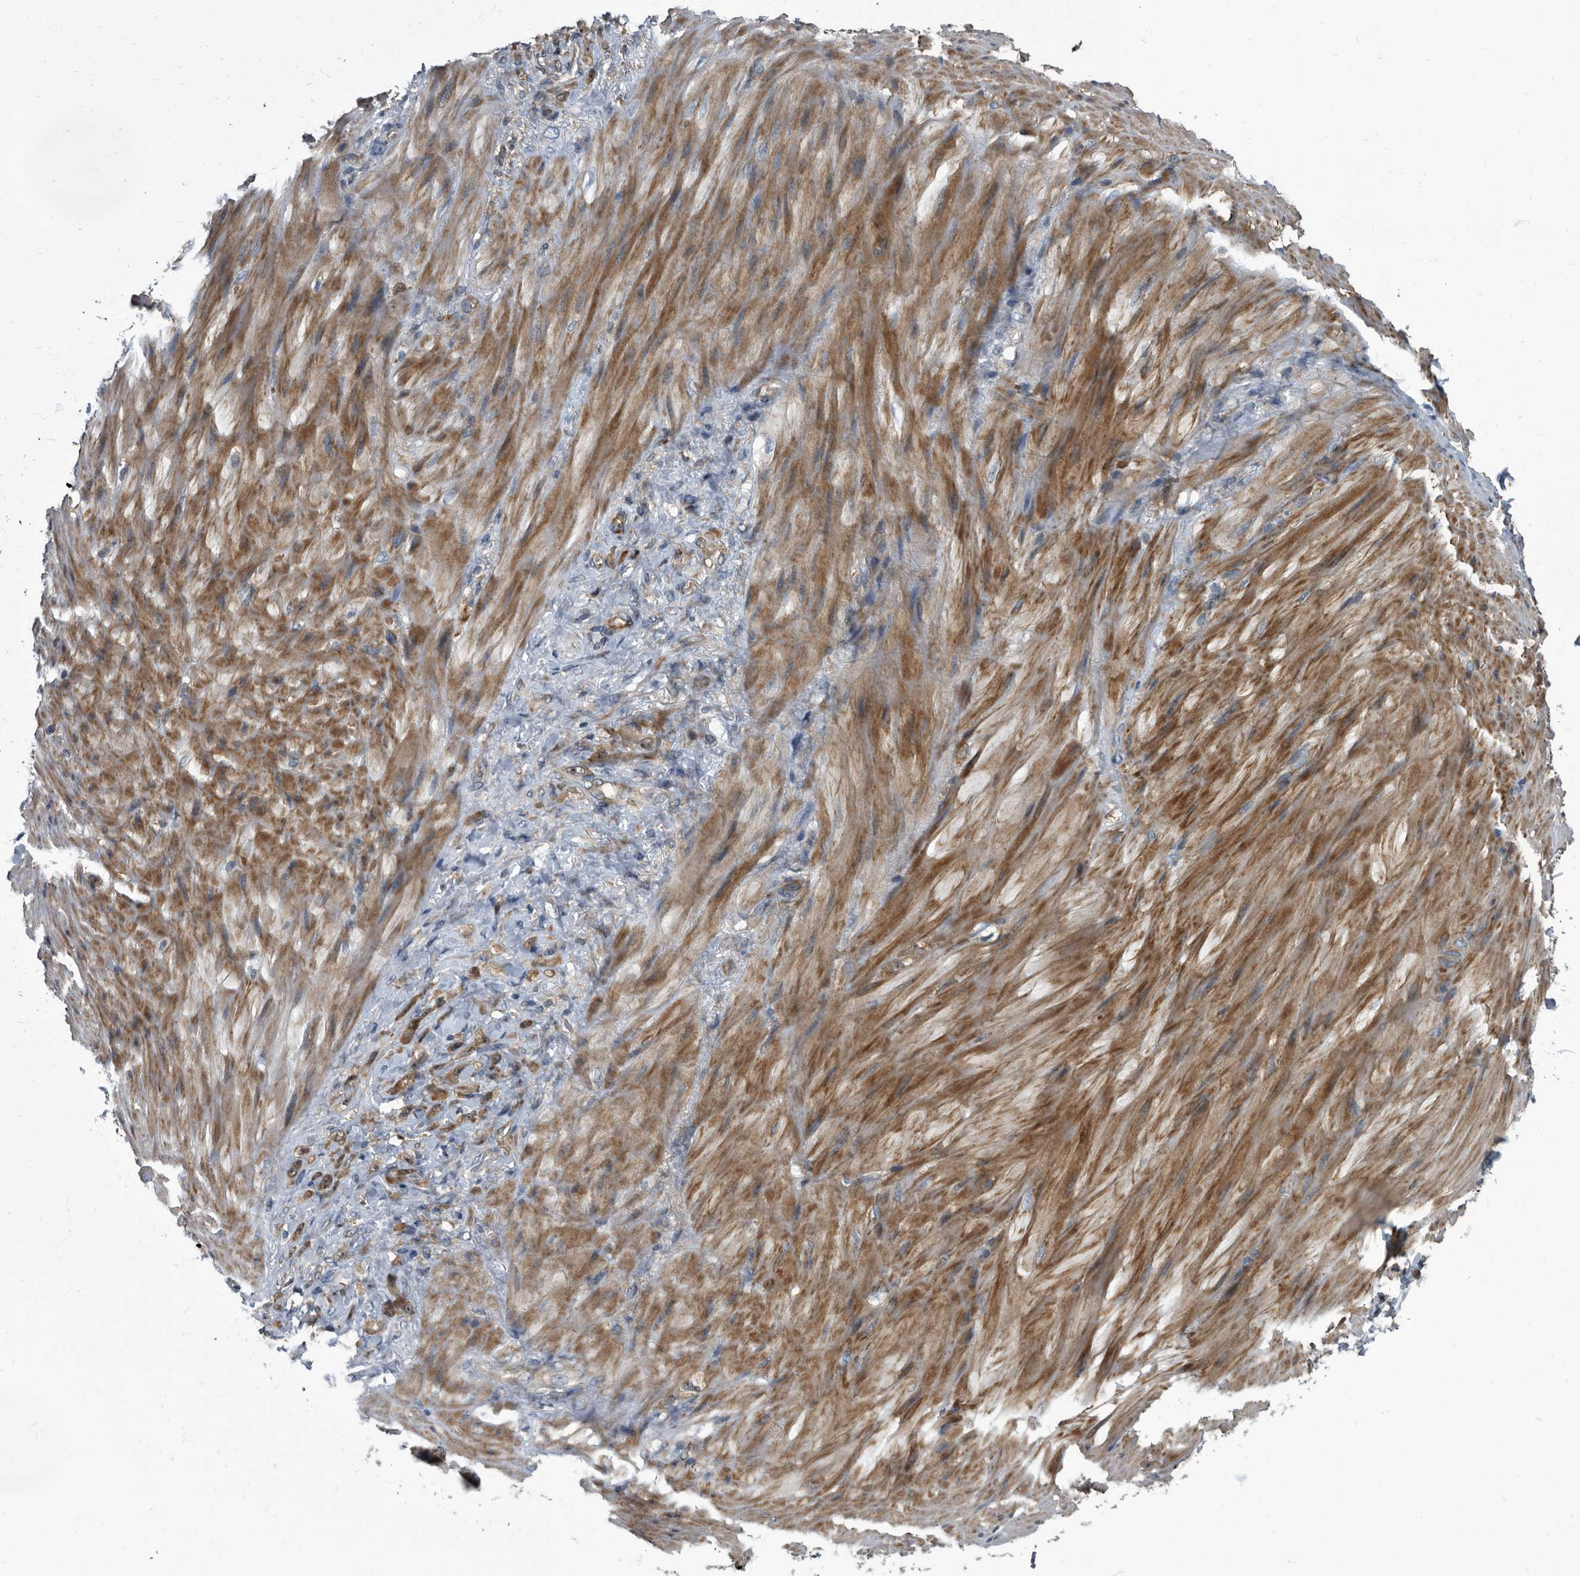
{"staining": {"intensity": "weak", "quantity": "25%-75%", "location": "cytoplasmic/membranous"}, "tissue": "stomach cancer", "cell_type": "Tumor cells", "image_type": "cancer", "snomed": [{"axis": "morphology", "description": "Normal tissue, NOS"}, {"axis": "morphology", "description": "Adenocarcinoma, NOS"}, {"axis": "topography", "description": "Stomach"}], "caption": "Human stomach cancer (adenocarcinoma) stained with a protein marker shows weak staining in tumor cells.", "gene": "CDV3", "patient": {"sex": "male", "age": 82}}